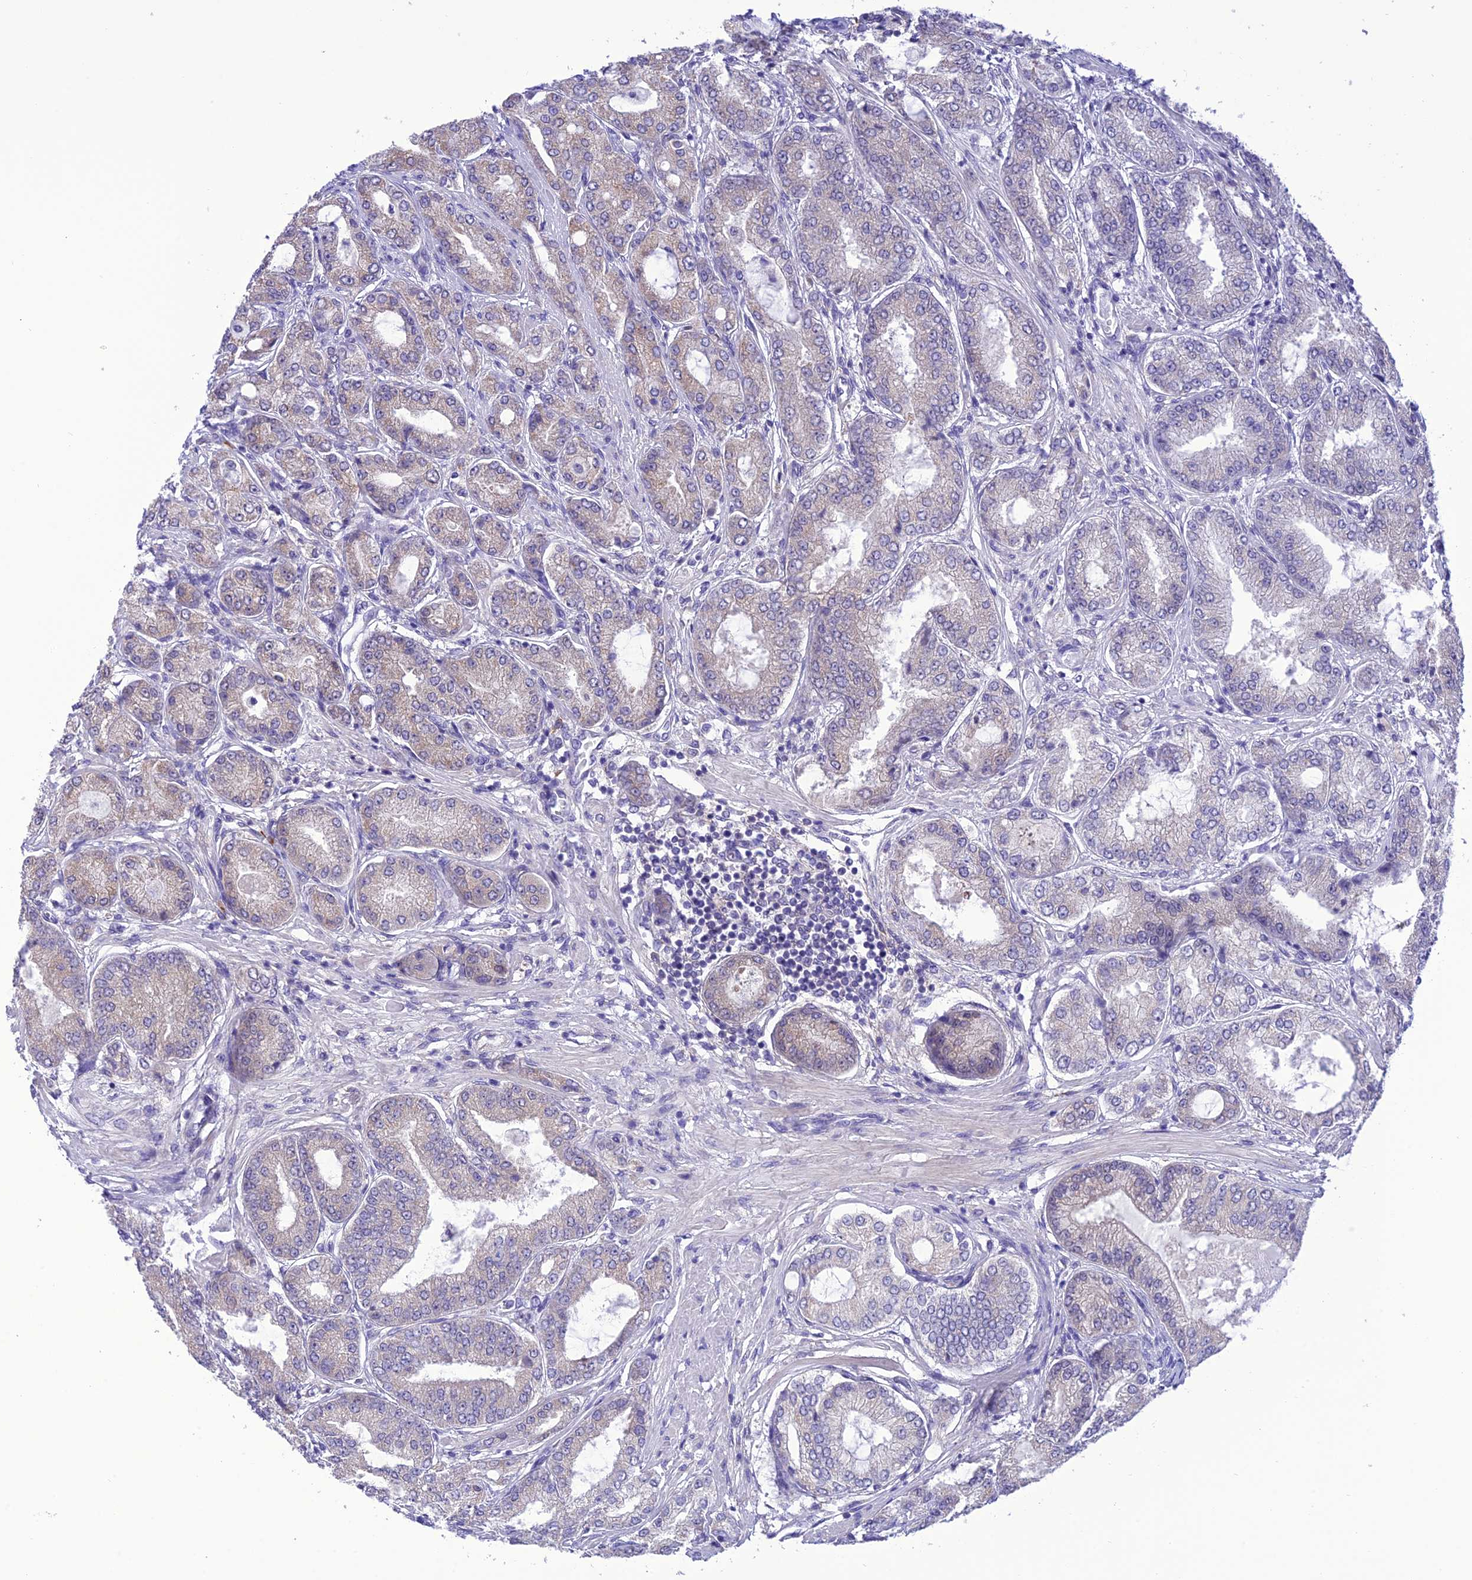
{"staining": {"intensity": "weak", "quantity": "<25%", "location": "cytoplasmic/membranous"}, "tissue": "prostate cancer", "cell_type": "Tumor cells", "image_type": "cancer", "snomed": [{"axis": "morphology", "description": "Adenocarcinoma, High grade"}, {"axis": "topography", "description": "Prostate"}], "caption": "A photomicrograph of human prostate cancer is negative for staining in tumor cells. The staining was performed using DAB (3,3'-diaminobenzidine) to visualize the protein expression in brown, while the nuclei were stained in blue with hematoxylin (Magnification: 20x).", "gene": "RNF126", "patient": {"sex": "male", "age": 71}}